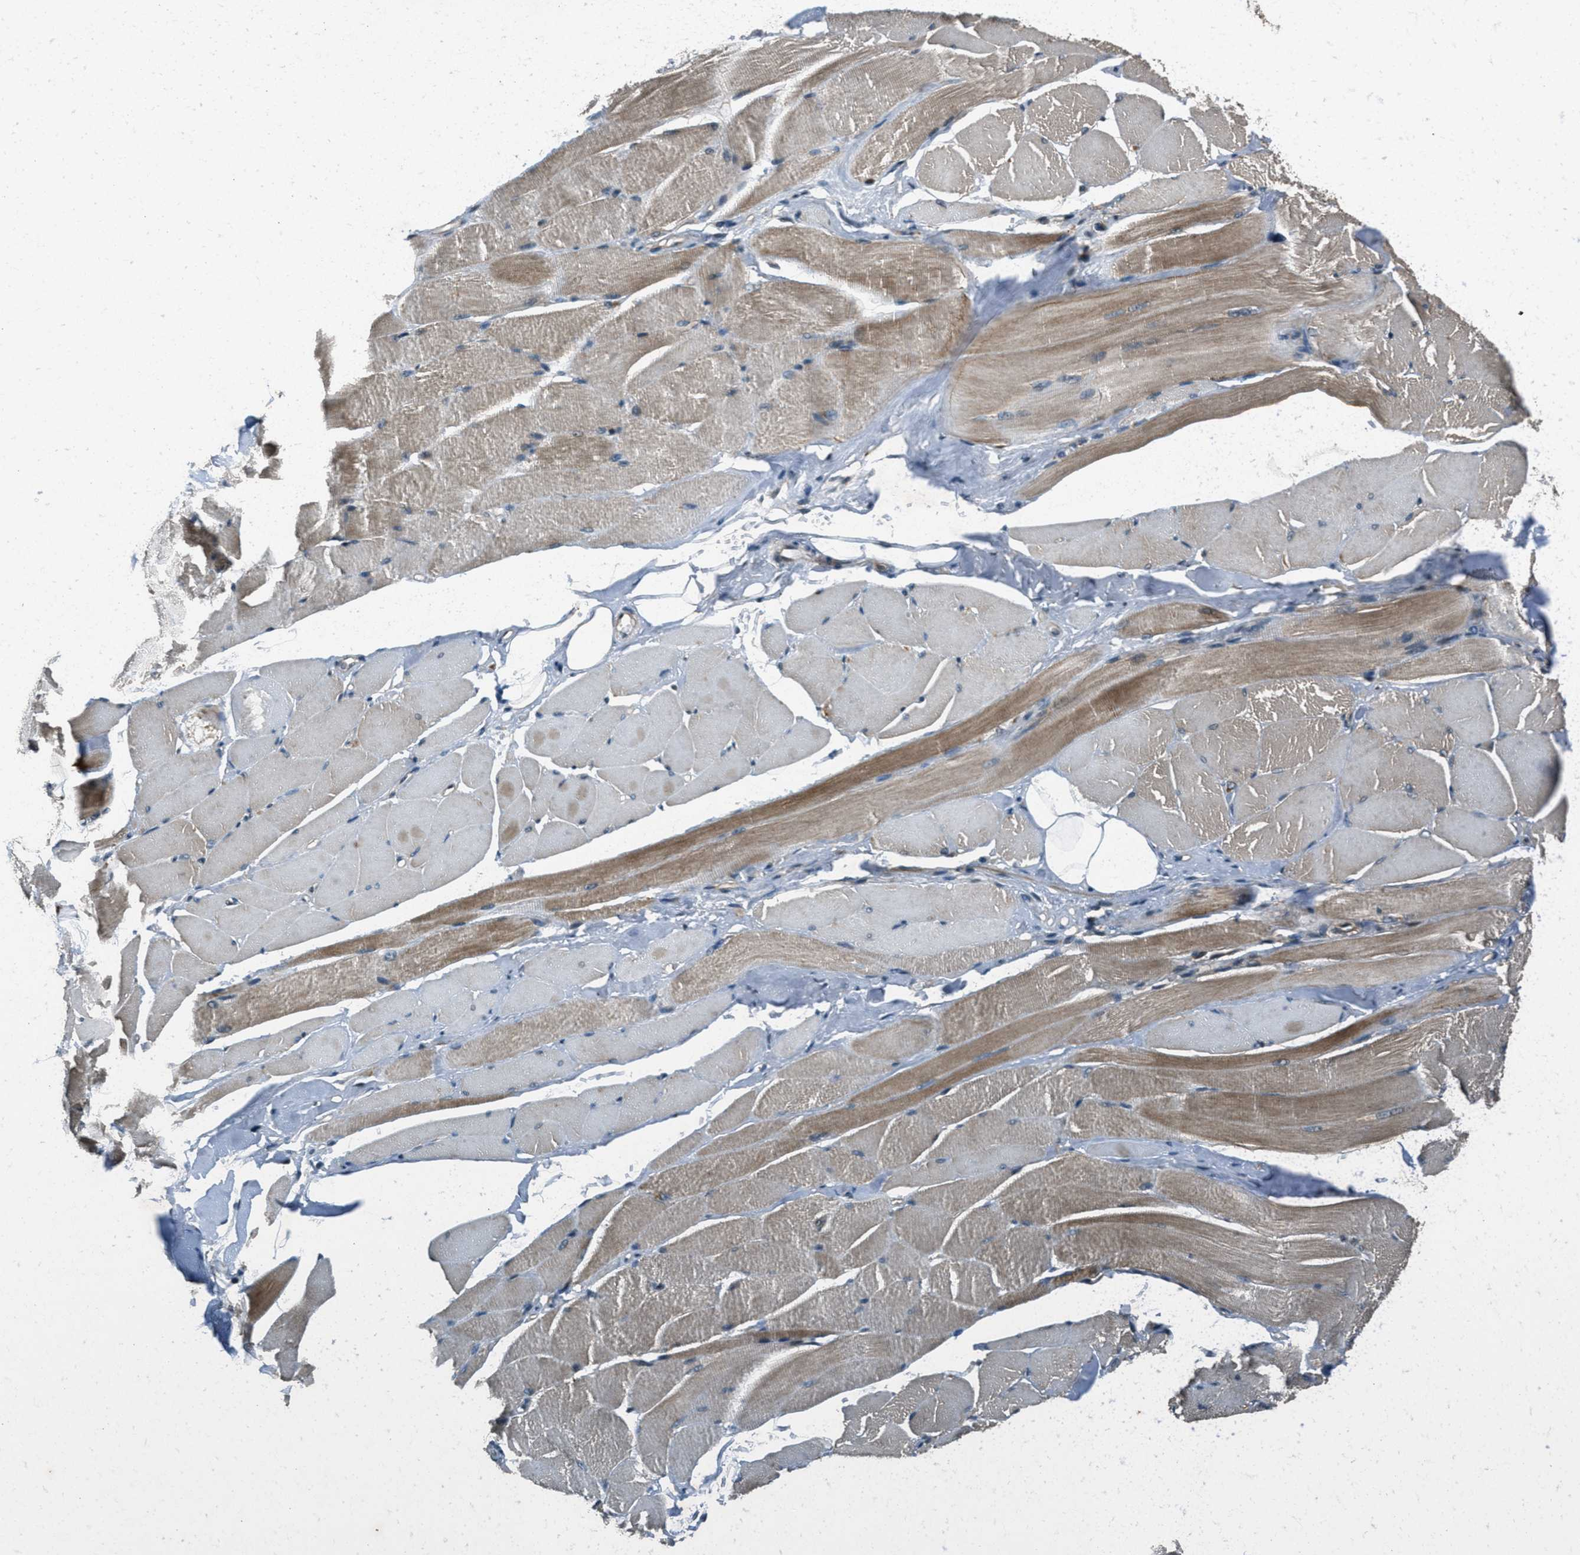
{"staining": {"intensity": "moderate", "quantity": ">75%", "location": "cytoplasmic/membranous"}, "tissue": "skeletal muscle", "cell_type": "Myocytes", "image_type": "normal", "snomed": [{"axis": "morphology", "description": "Normal tissue, NOS"}, {"axis": "topography", "description": "Skeletal muscle"}, {"axis": "topography", "description": "Peripheral nerve tissue"}], "caption": "Skeletal muscle stained with a brown dye reveals moderate cytoplasmic/membranous positive staining in about >75% of myocytes.", "gene": "EPSTI1", "patient": {"sex": "female", "age": 84}}